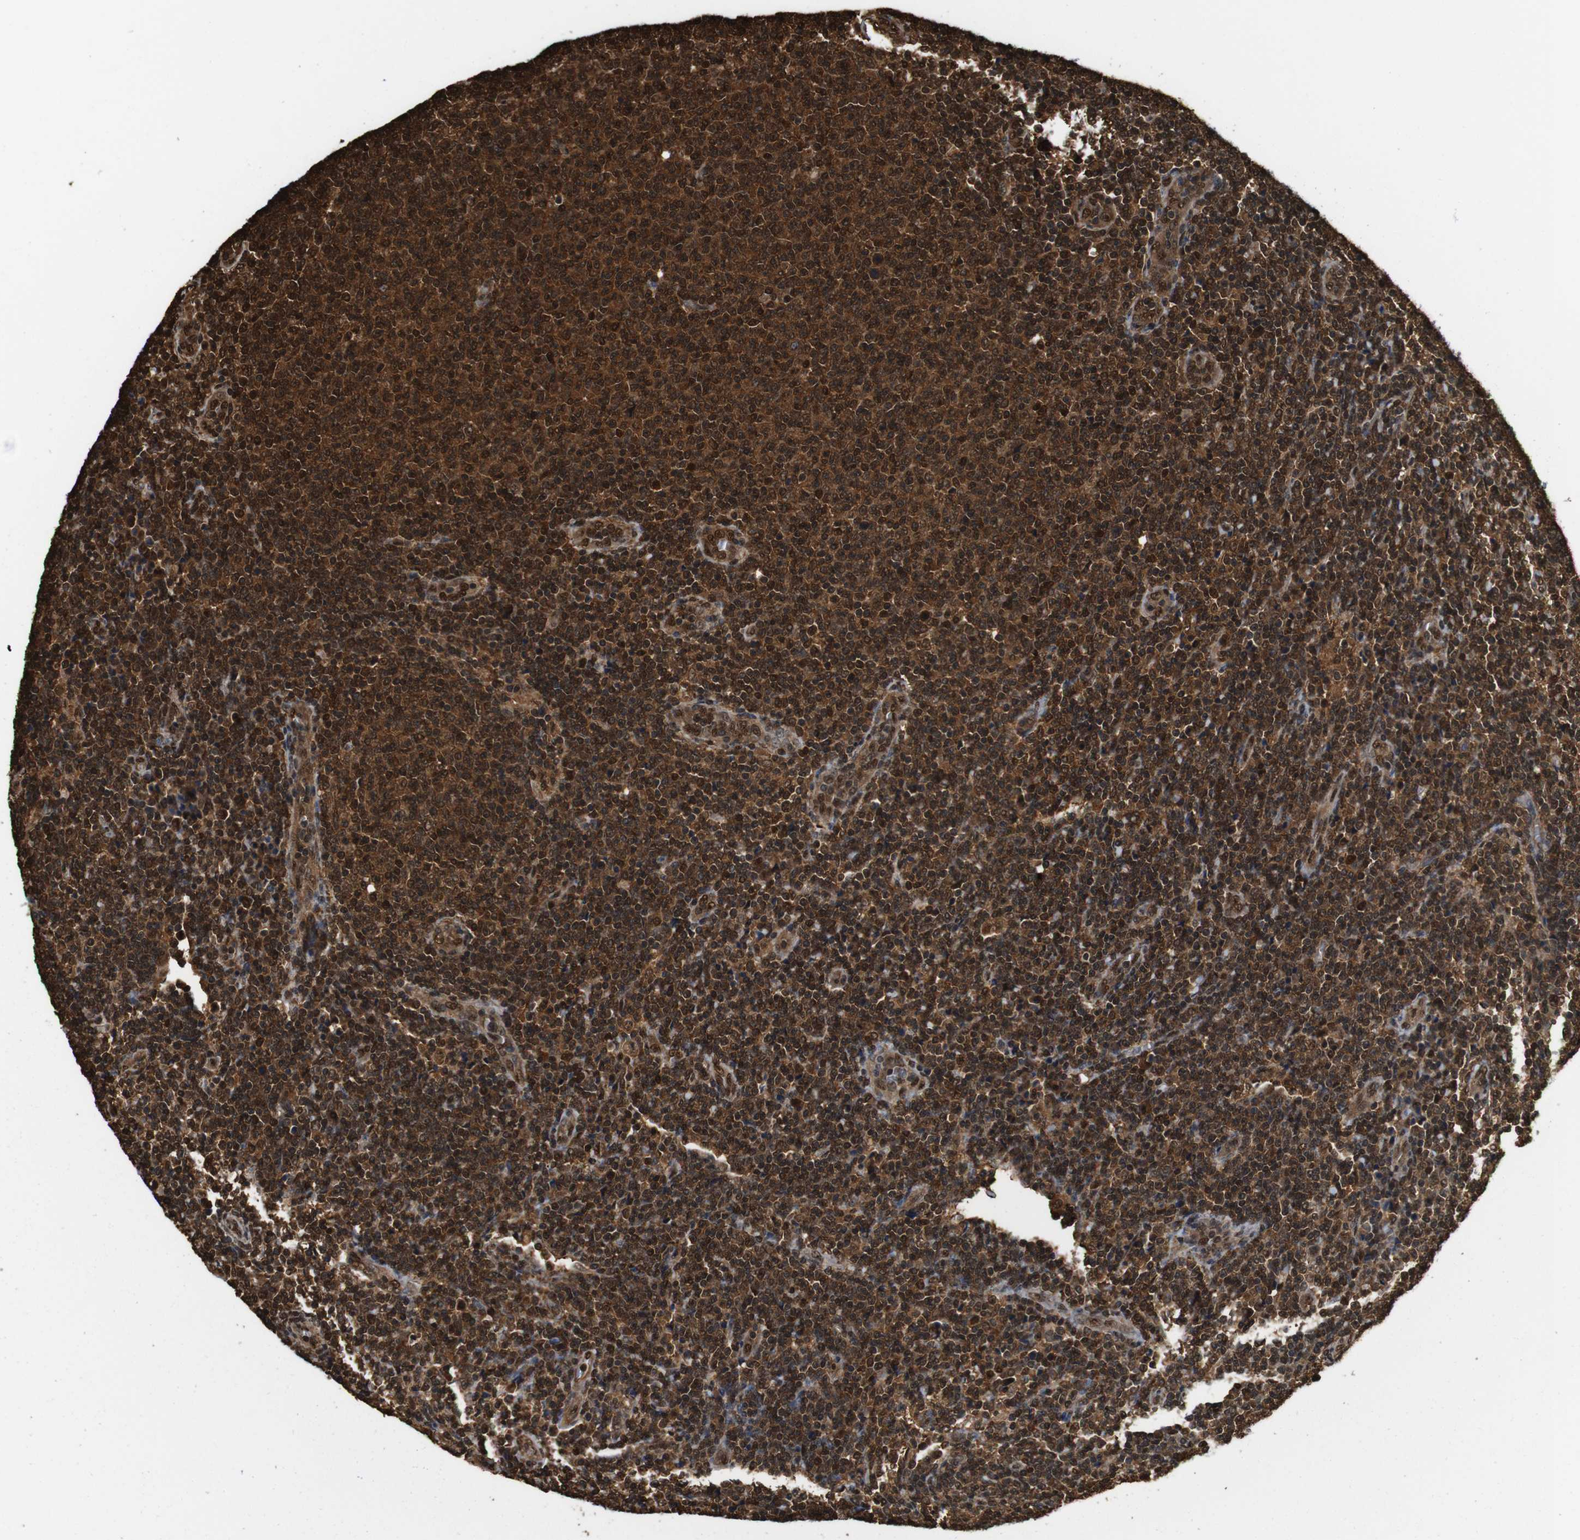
{"staining": {"intensity": "strong", "quantity": ">75%", "location": "cytoplasmic/membranous,nuclear"}, "tissue": "lymphoma", "cell_type": "Tumor cells", "image_type": "cancer", "snomed": [{"axis": "morphology", "description": "Malignant lymphoma, non-Hodgkin's type, Low grade"}, {"axis": "topography", "description": "Lymph node"}], "caption": "Immunohistochemical staining of malignant lymphoma, non-Hodgkin's type (low-grade) exhibits strong cytoplasmic/membranous and nuclear protein staining in approximately >75% of tumor cells.", "gene": "VCP", "patient": {"sex": "male", "age": 66}}